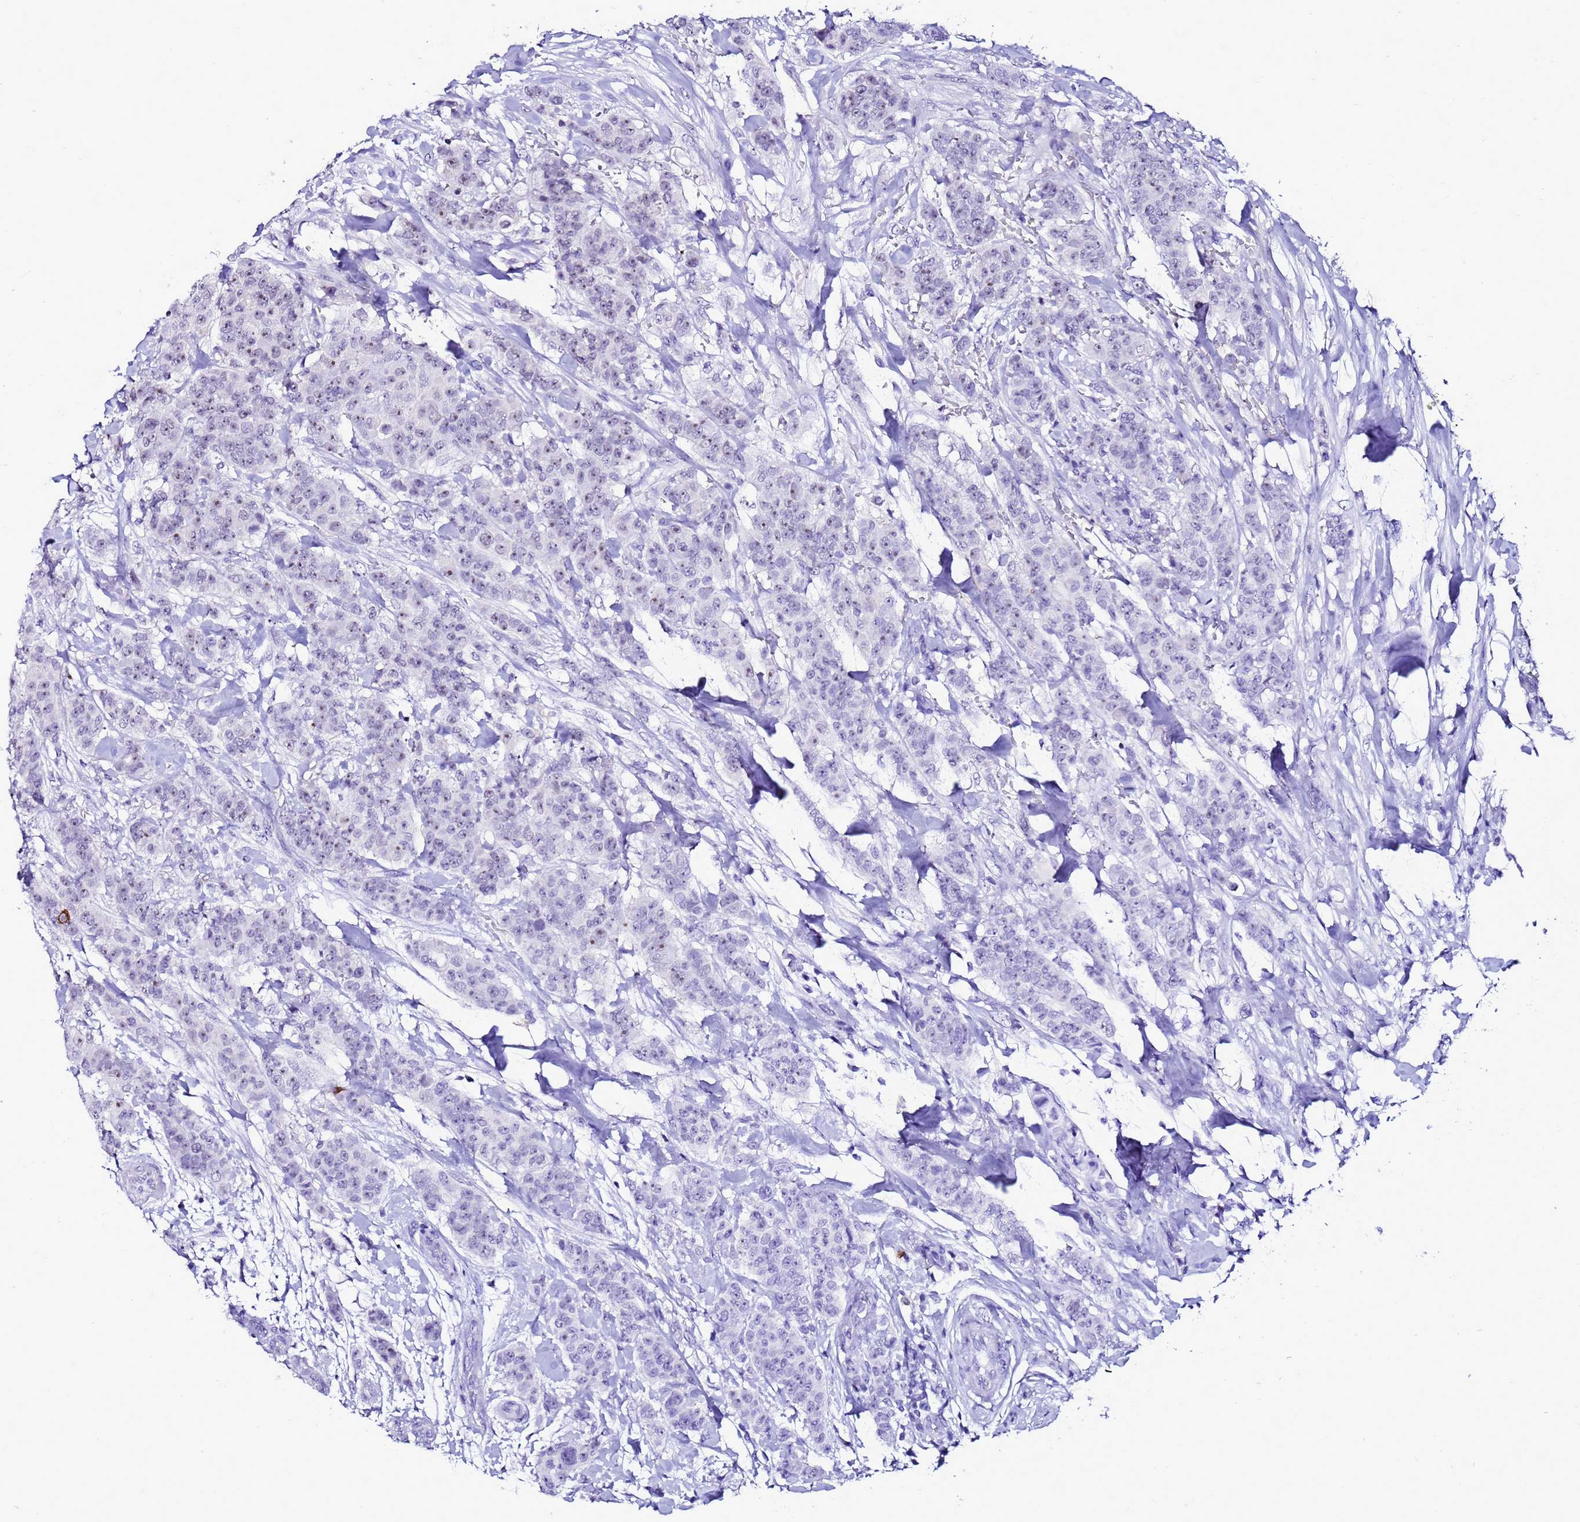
{"staining": {"intensity": "weak", "quantity": "<25%", "location": "nuclear"}, "tissue": "breast cancer", "cell_type": "Tumor cells", "image_type": "cancer", "snomed": [{"axis": "morphology", "description": "Duct carcinoma"}, {"axis": "topography", "description": "Breast"}], "caption": "IHC of human breast cancer displays no expression in tumor cells.", "gene": "C19orf47", "patient": {"sex": "female", "age": 40}}